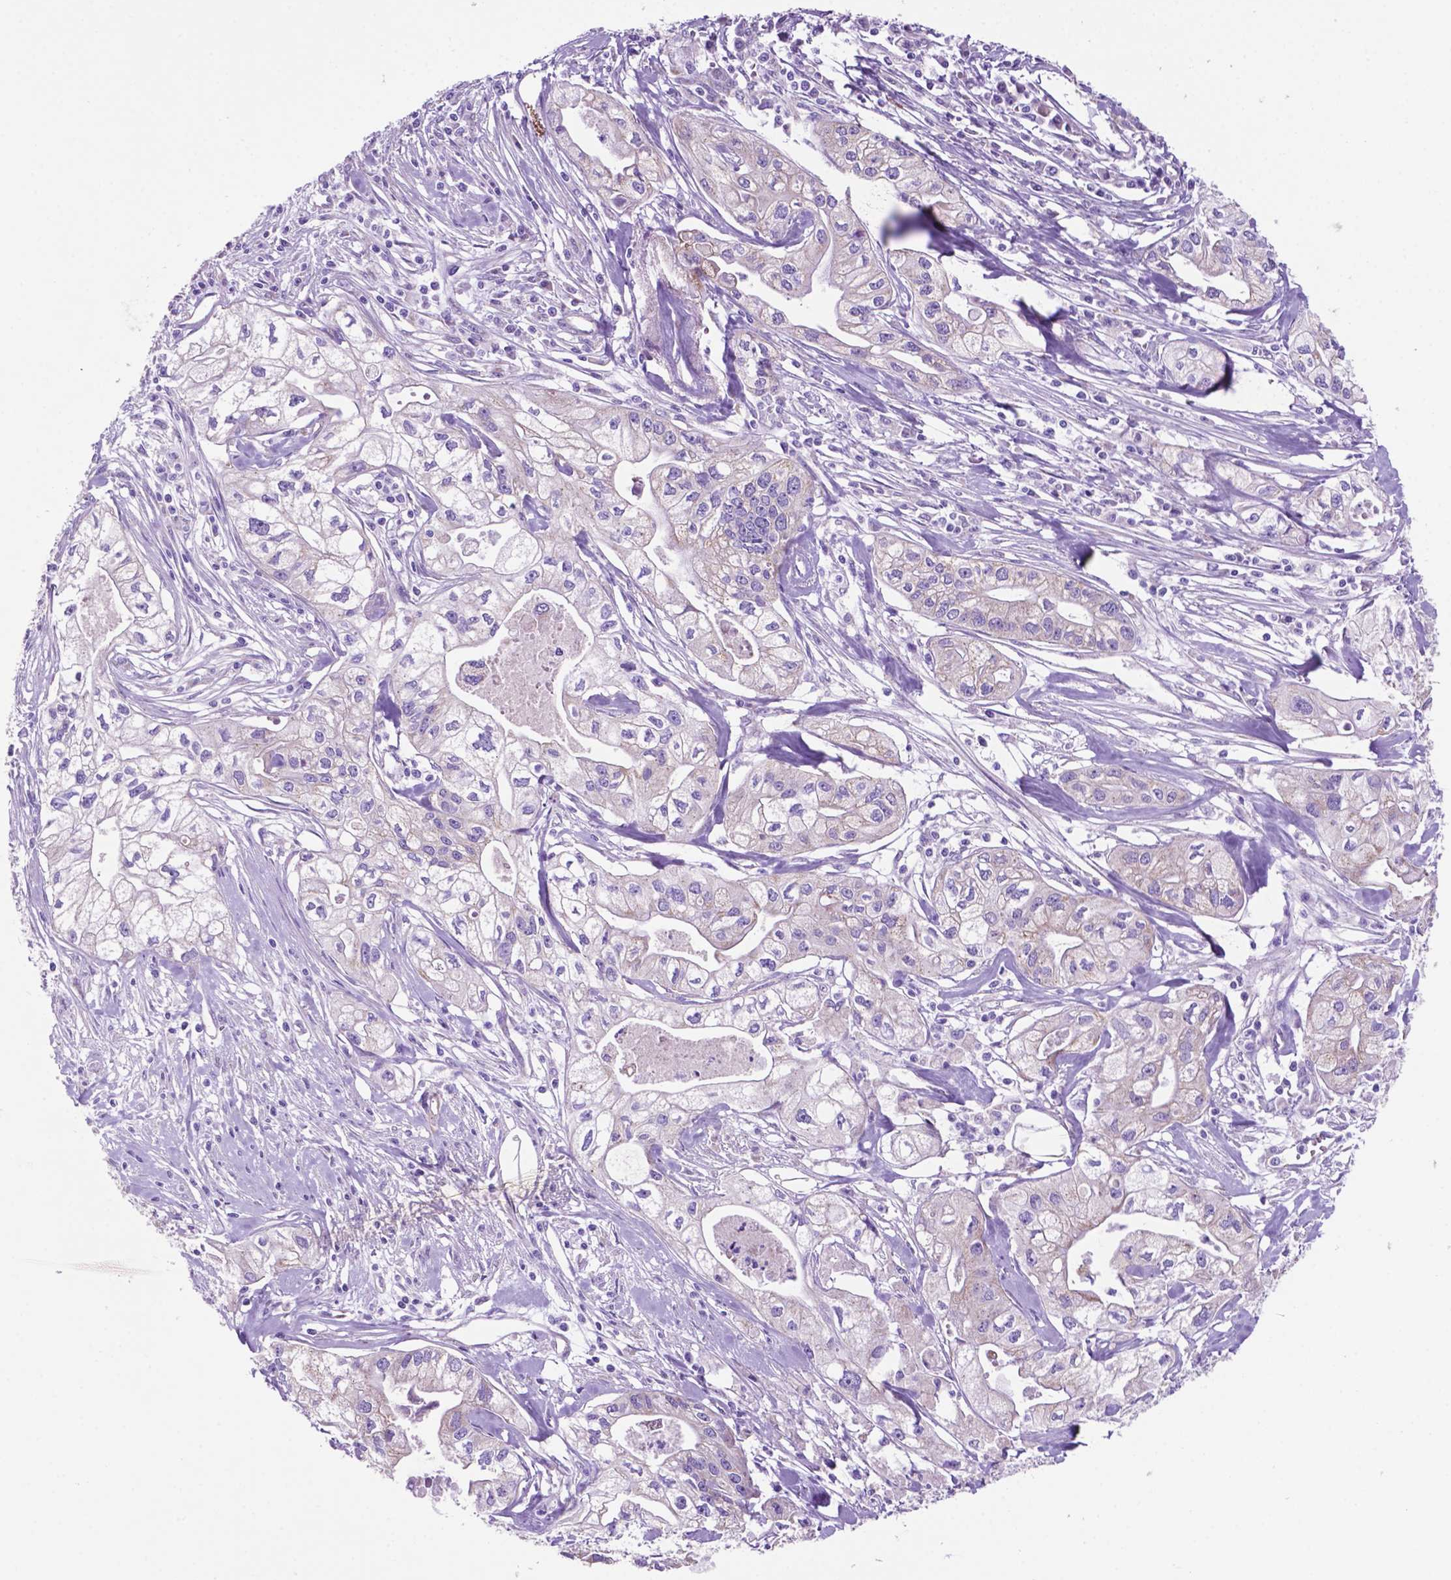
{"staining": {"intensity": "negative", "quantity": "none", "location": "none"}, "tissue": "pancreatic cancer", "cell_type": "Tumor cells", "image_type": "cancer", "snomed": [{"axis": "morphology", "description": "Adenocarcinoma, NOS"}, {"axis": "topography", "description": "Pancreas"}], "caption": "Protein analysis of adenocarcinoma (pancreatic) displays no significant staining in tumor cells.", "gene": "TMEM121B", "patient": {"sex": "male", "age": 70}}